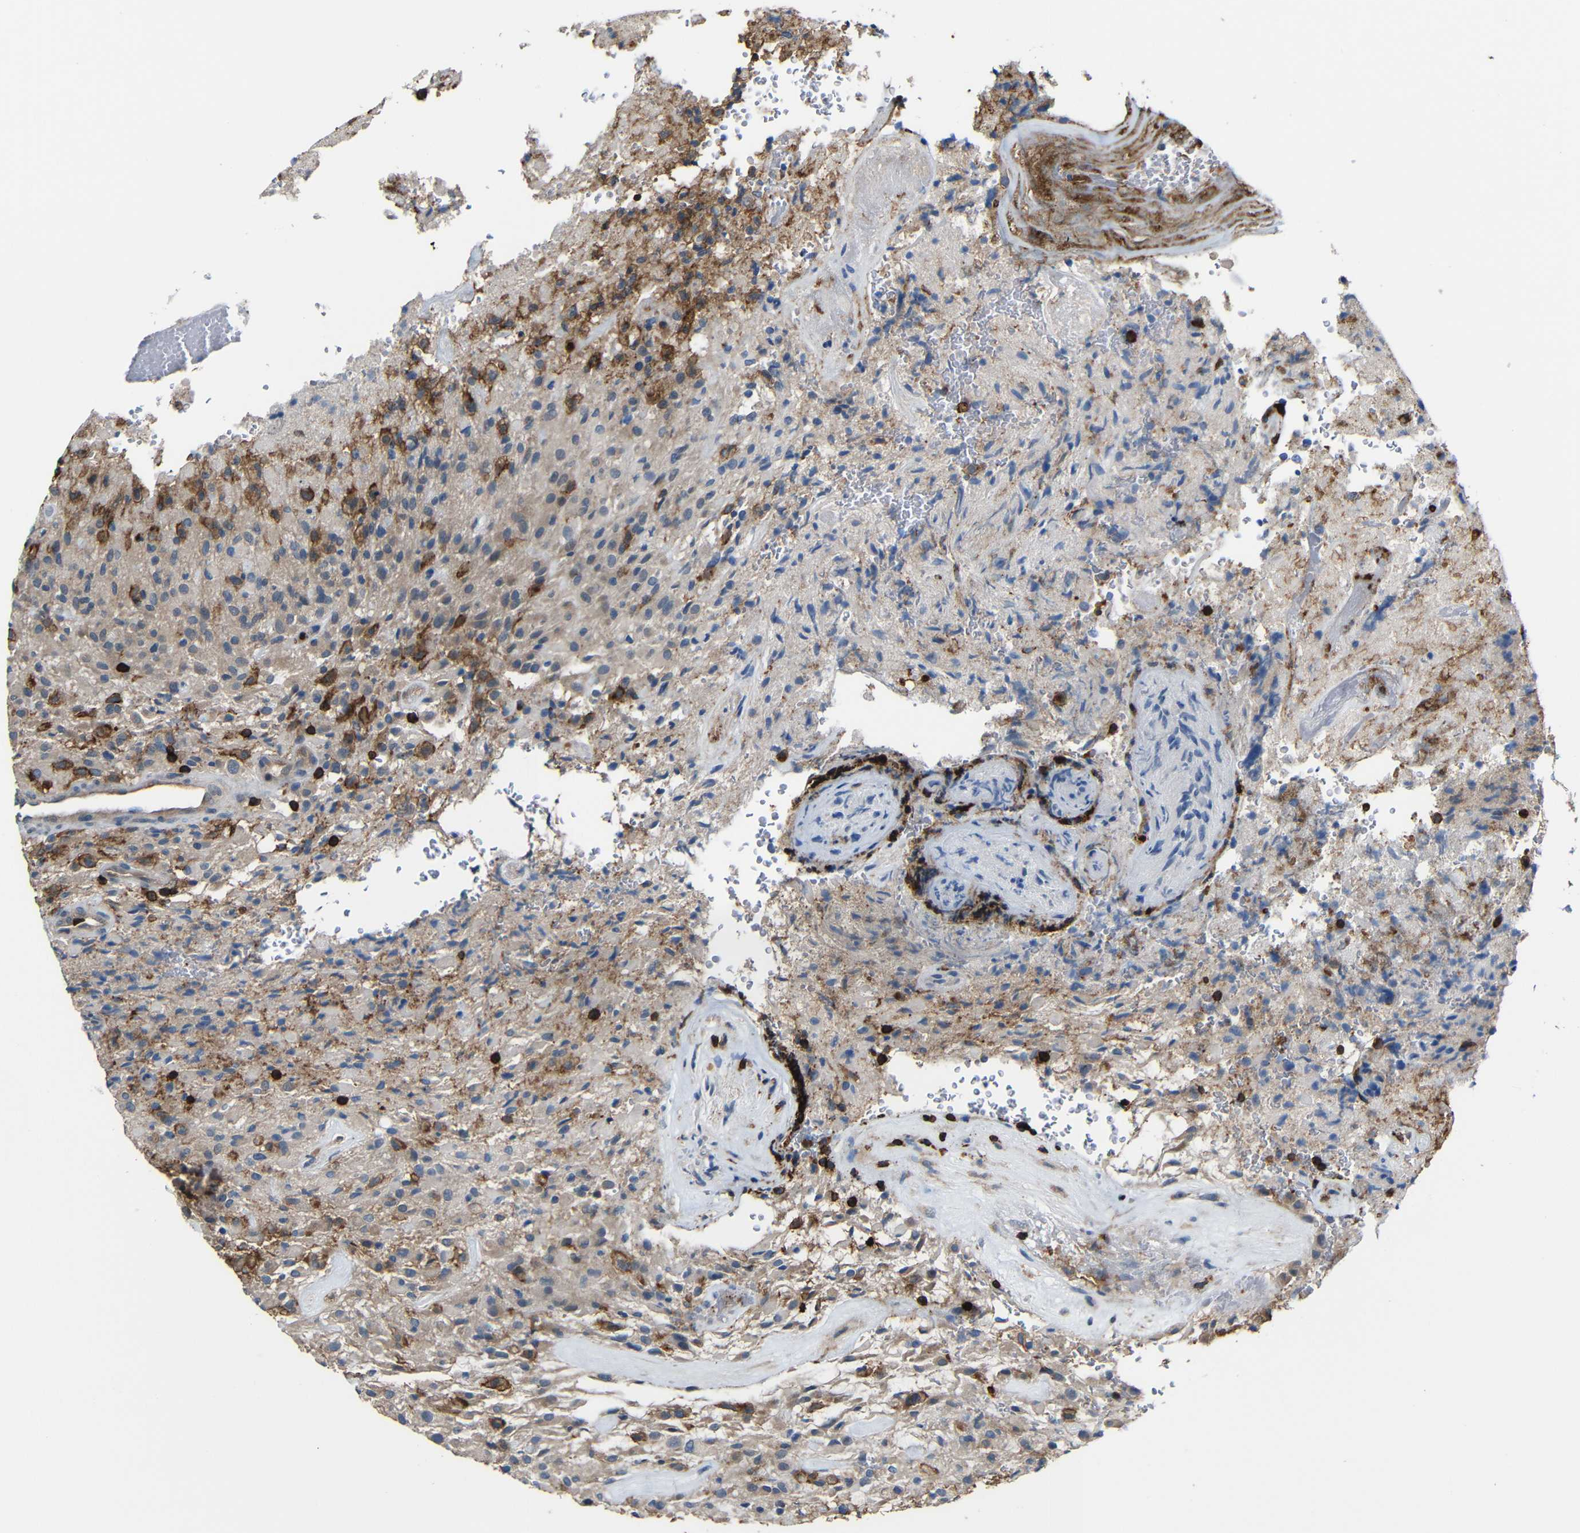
{"staining": {"intensity": "moderate", "quantity": "<25%", "location": "cytoplasmic/membranous"}, "tissue": "glioma", "cell_type": "Tumor cells", "image_type": "cancer", "snomed": [{"axis": "morphology", "description": "Glioma, malignant, High grade"}, {"axis": "topography", "description": "Brain"}], "caption": "Protein expression analysis of human glioma reveals moderate cytoplasmic/membranous expression in about <25% of tumor cells. The protein is stained brown, and the nuclei are stained in blue (DAB IHC with brightfield microscopy, high magnification).", "gene": "P2RY12", "patient": {"sex": "male", "age": 71}}